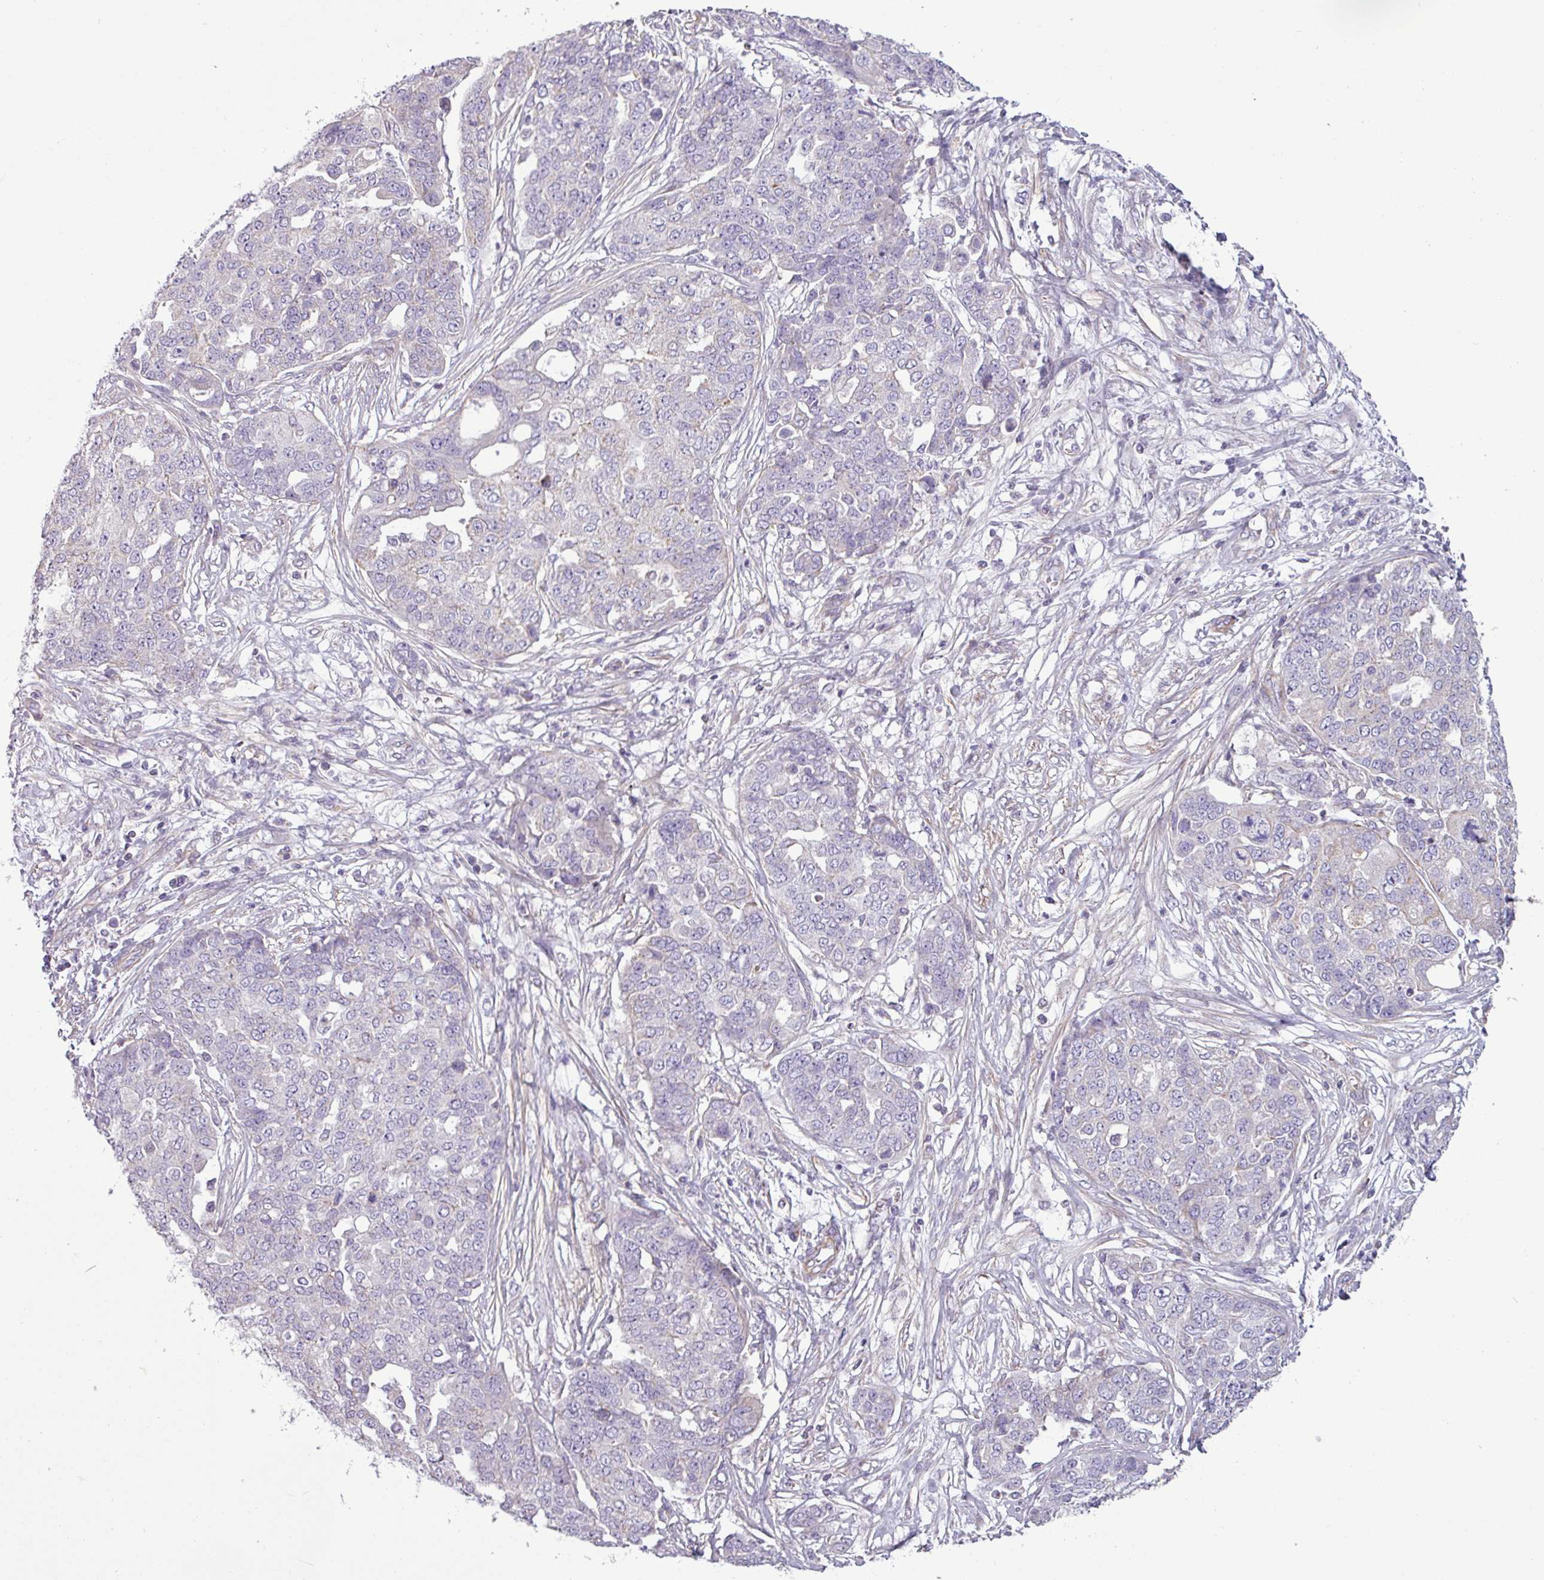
{"staining": {"intensity": "negative", "quantity": "none", "location": "none"}, "tissue": "ovarian cancer", "cell_type": "Tumor cells", "image_type": "cancer", "snomed": [{"axis": "morphology", "description": "Cystadenocarcinoma, serous, NOS"}, {"axis": "topography", "description": "Soft tissue"}, {"axis": "topography", "description": "Ovary"}], "caption": "Immunohistochemistry (IHC) of ovarian cancer shows no staining in tumor cells.", "gene": "BTN2A2", "patient": {"sex": "female", "age": 57}}